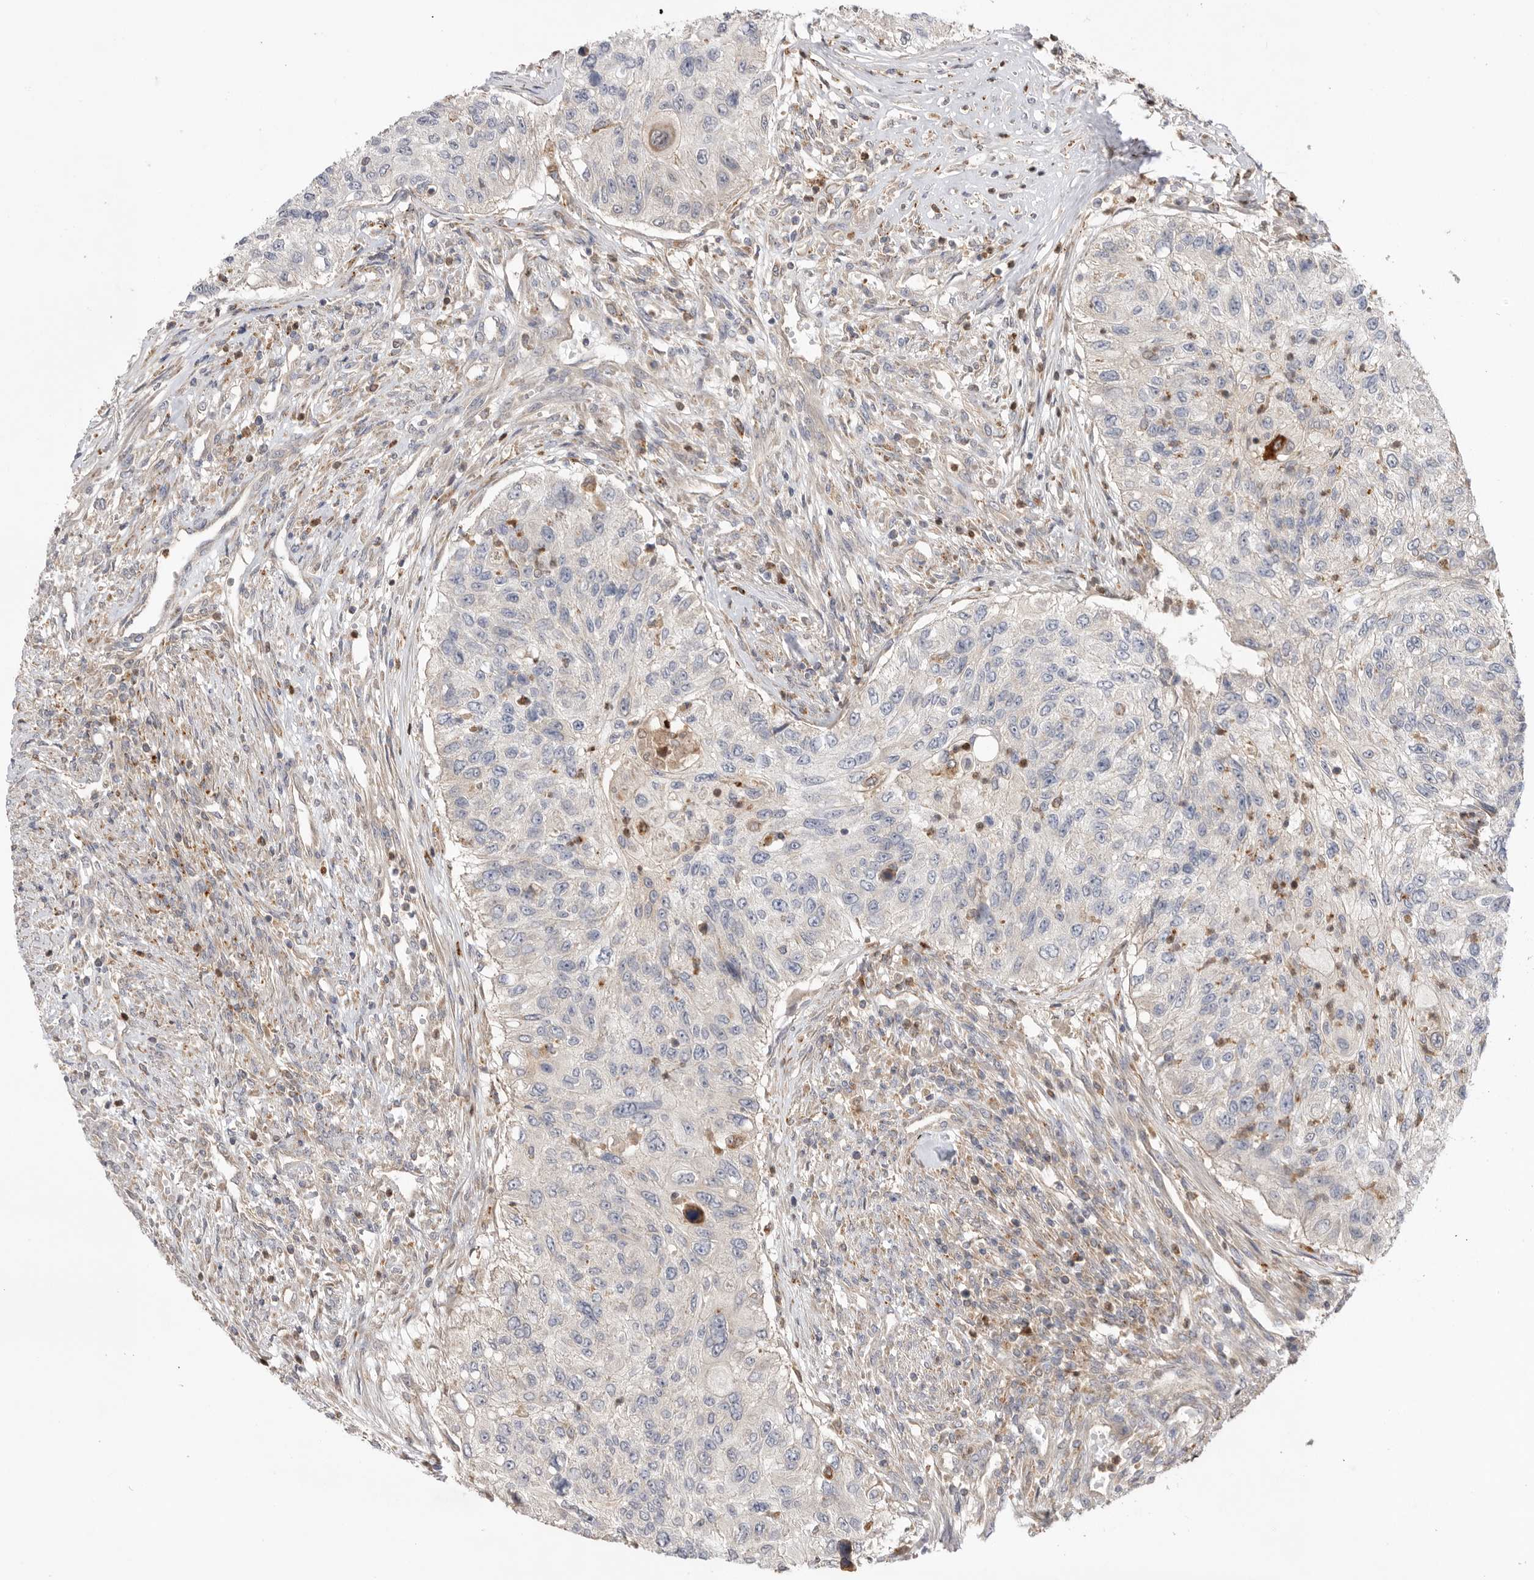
{"staining": {"intensity": "negative", "quantity": "none", "location": "none"}, "tissue": "urothelial cancer", "cell_type": "Tumor cells", "image_type": "cancer", "snomed": [{"axis": "morphology", "description": "Urothelial carcinoma, High grade"}, {"axis": "topography", "description": "Urinary bladder"}], "caption": "Immunohistochemistry photomicrograph of neoplastic tissue: human urothelial carcinoma (high-grade) stained with DAB (3,3'-diaminobenzidine) displays no significant protein staining in tumor cells. (Immunohistochemistry, brightfield microscopy, high magnification).", "gene": "GNE", "patient": {"sex": "female", "age": 60}}